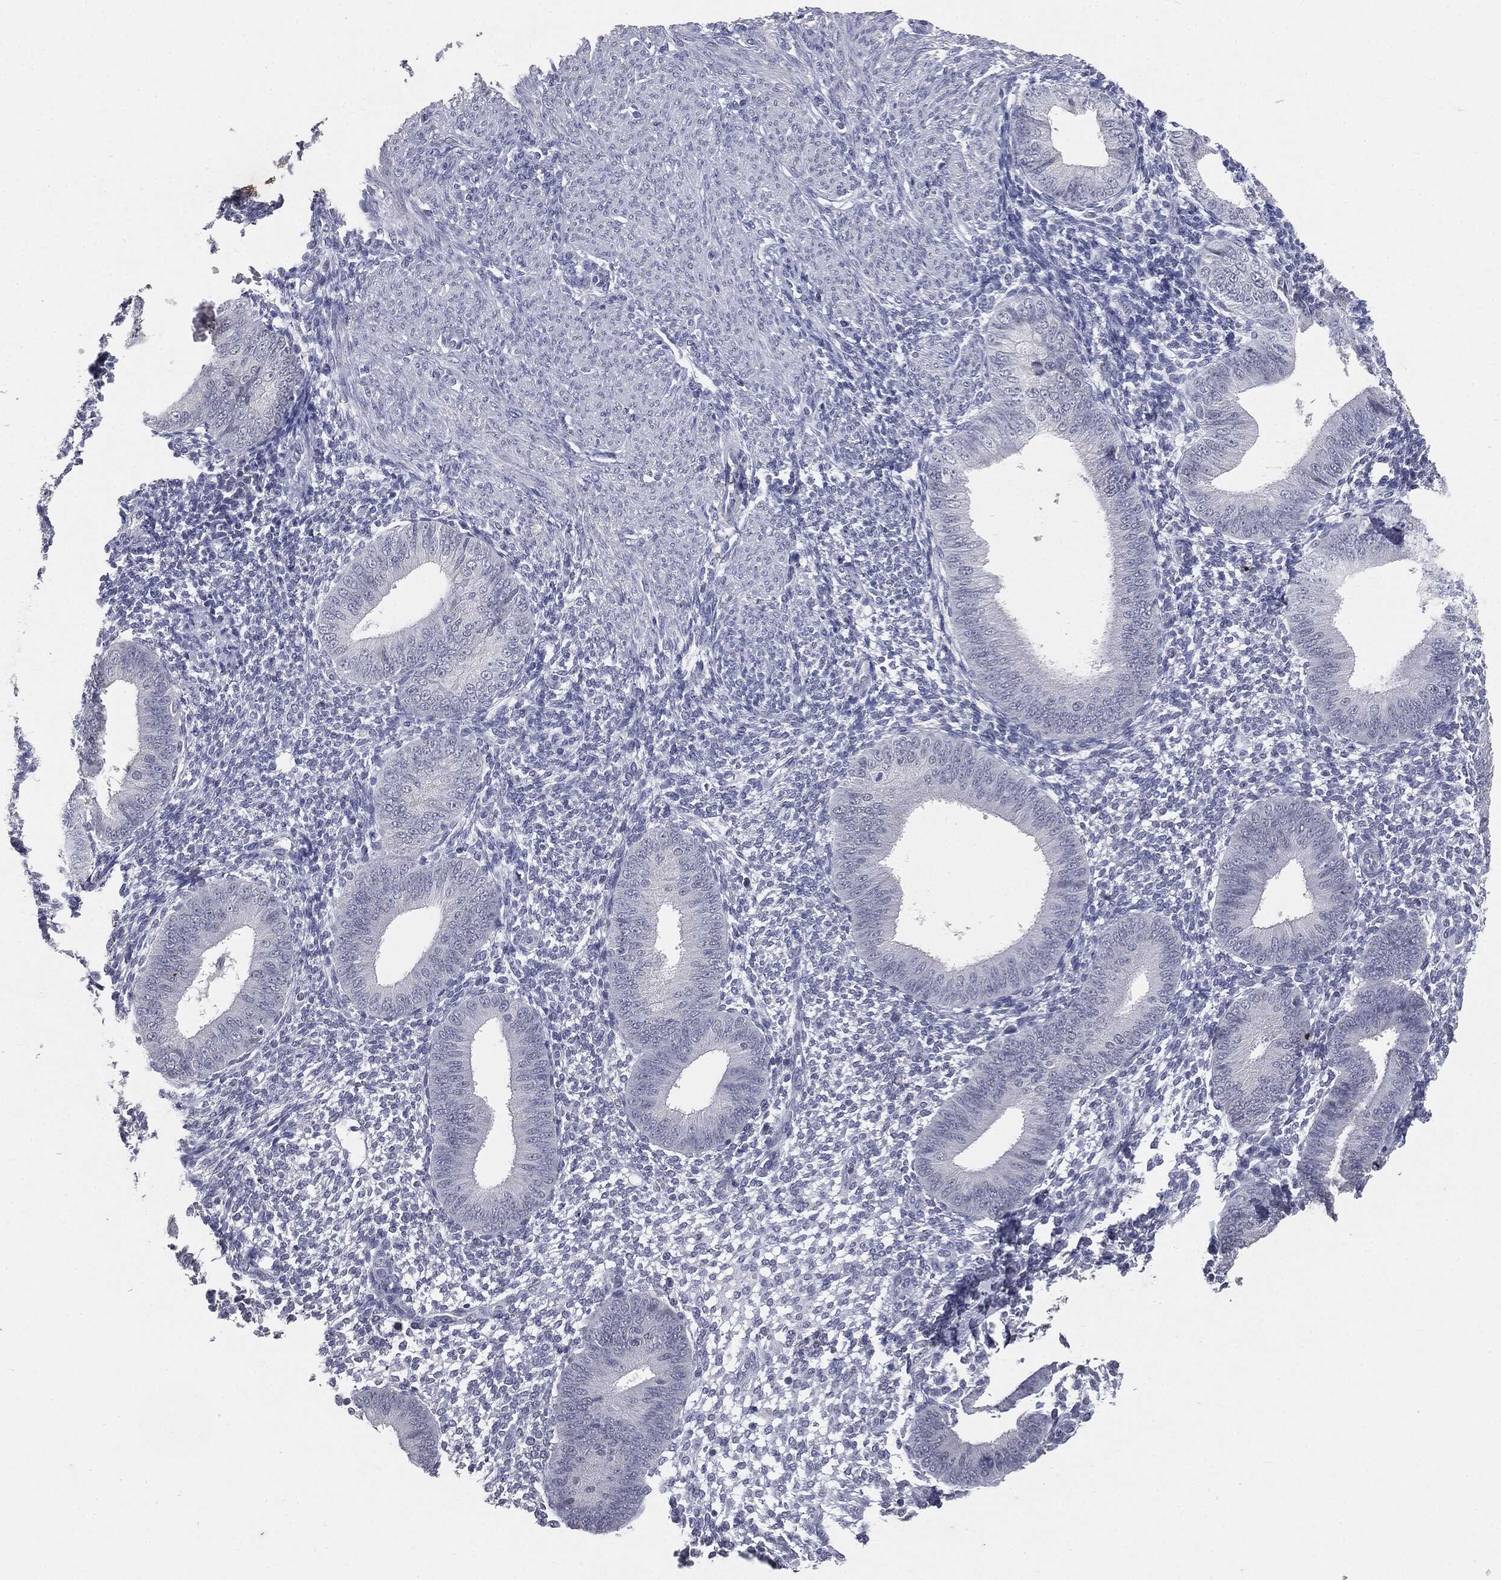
{"staining": {"intensity": "negative", "quantity": "none", "location": "none"}, "tissue": "endometrium", "cell_type": "Cells in endometrial stroma", "image_type": "normal", "snomed": [{"axis": "morphology", "description": "Normal tissue, NOS"}, {"axis": "topography", "description": "Endometrium"}], "caption": "Immunohistochemical staining of normal human endometrium reveals no significant staining in cells in endometrial stroma.", "gene": "SLC2A2", "patient": {"sex": "female", "age": 39}}